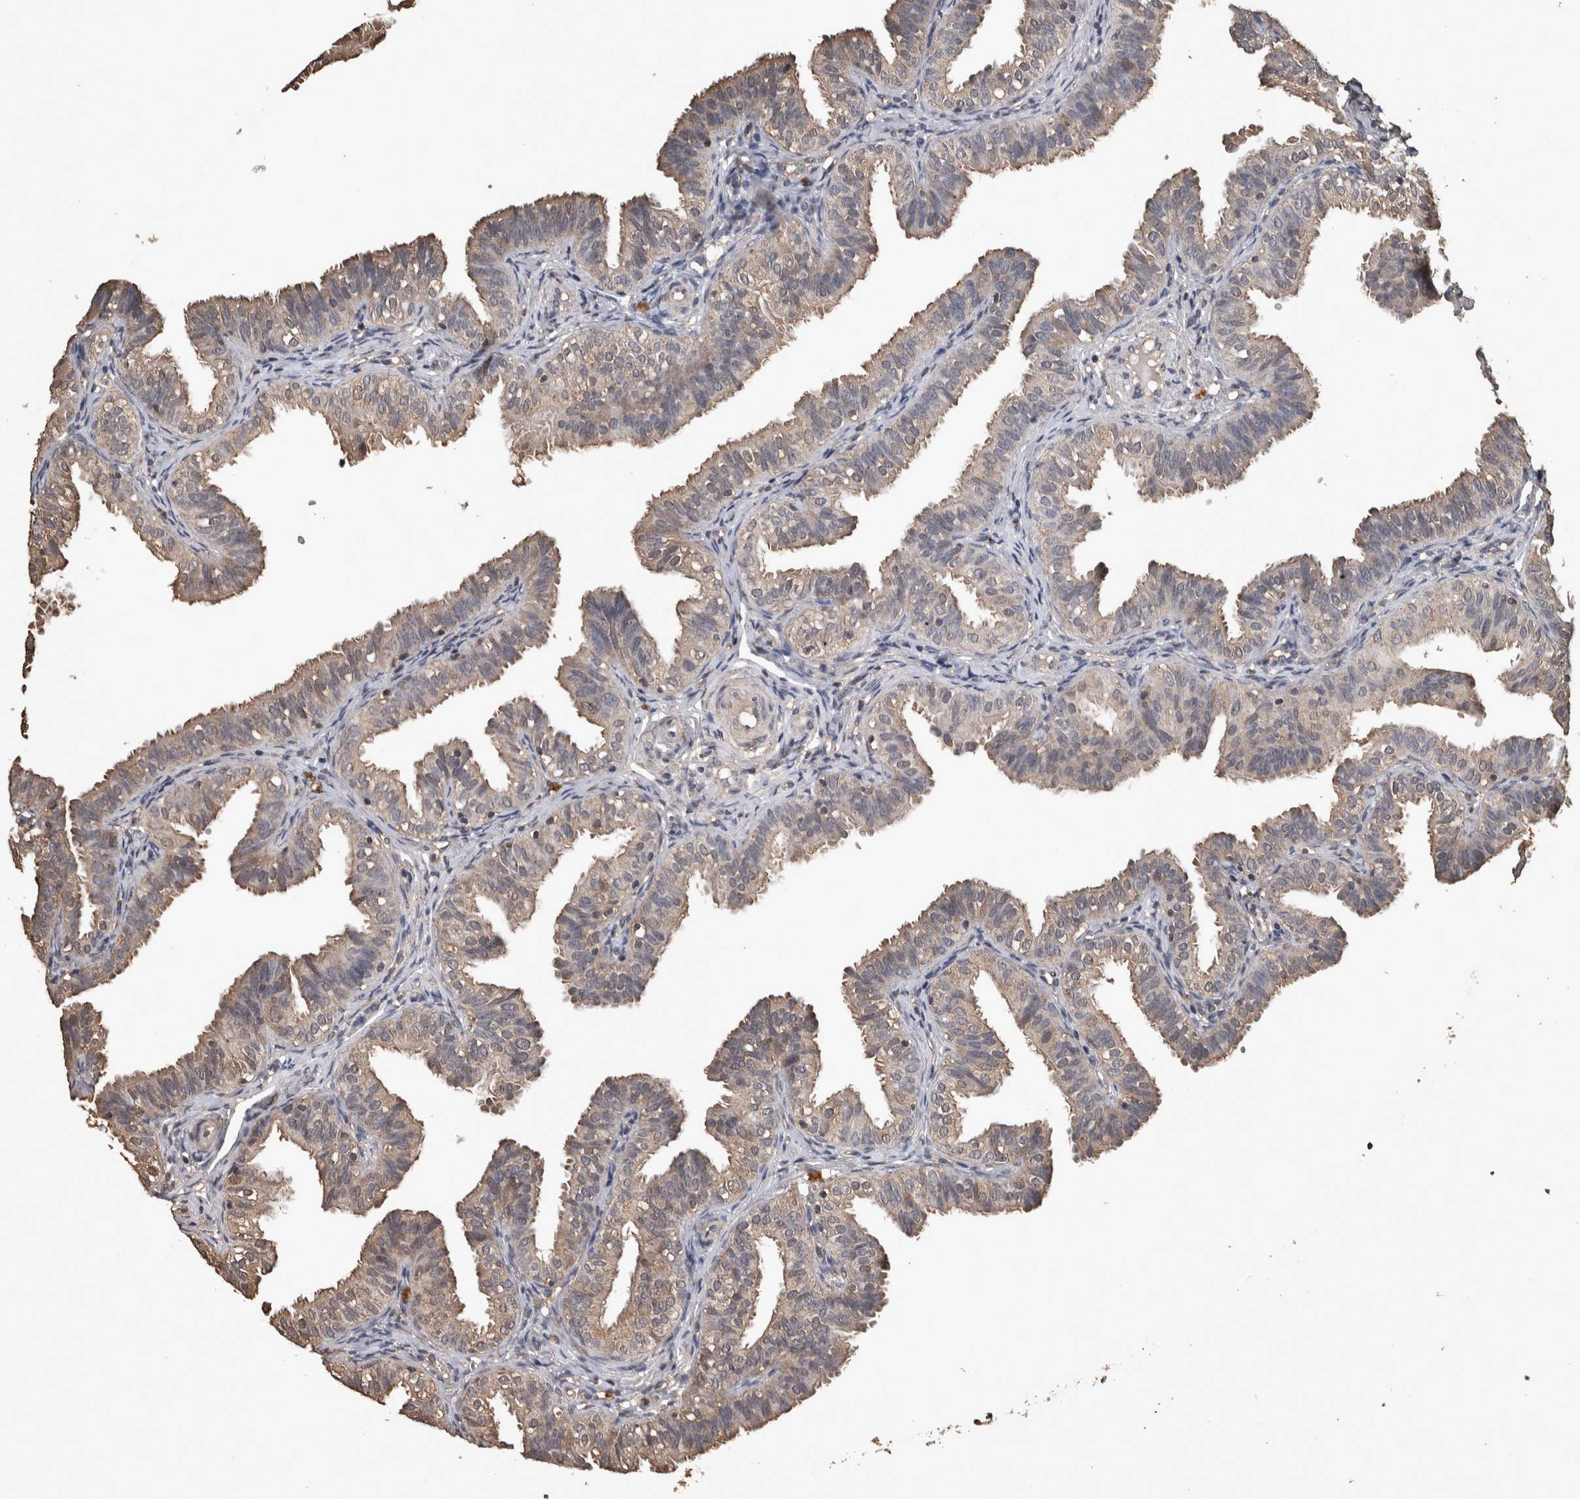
{"staining": {"intensity": "moderate", "quantity": "25%-75%", "location": "cytoplasmic/membranous"}, "tissue": "fallopian tube", "cell_type": "Glandular cells", "image_type": "normal", "snomed": [{"axis": "morphology", "description": "Normal tissue, NOS"}, {"axis": "topography", "description": "Fallopian tube"}], "caption": "Brown immunohistochemical staining in normal fallopian tube shows moderate cytoplasmic/membranous expression in approximately 25%-75% of glandular cells. The staining was performed using DAB, with brown indicating positive protein expression. Nuclei are stained blue with hematoxylin.", "gene": "FGFRL1", "patient": {"sex": "female", "age": 35}}